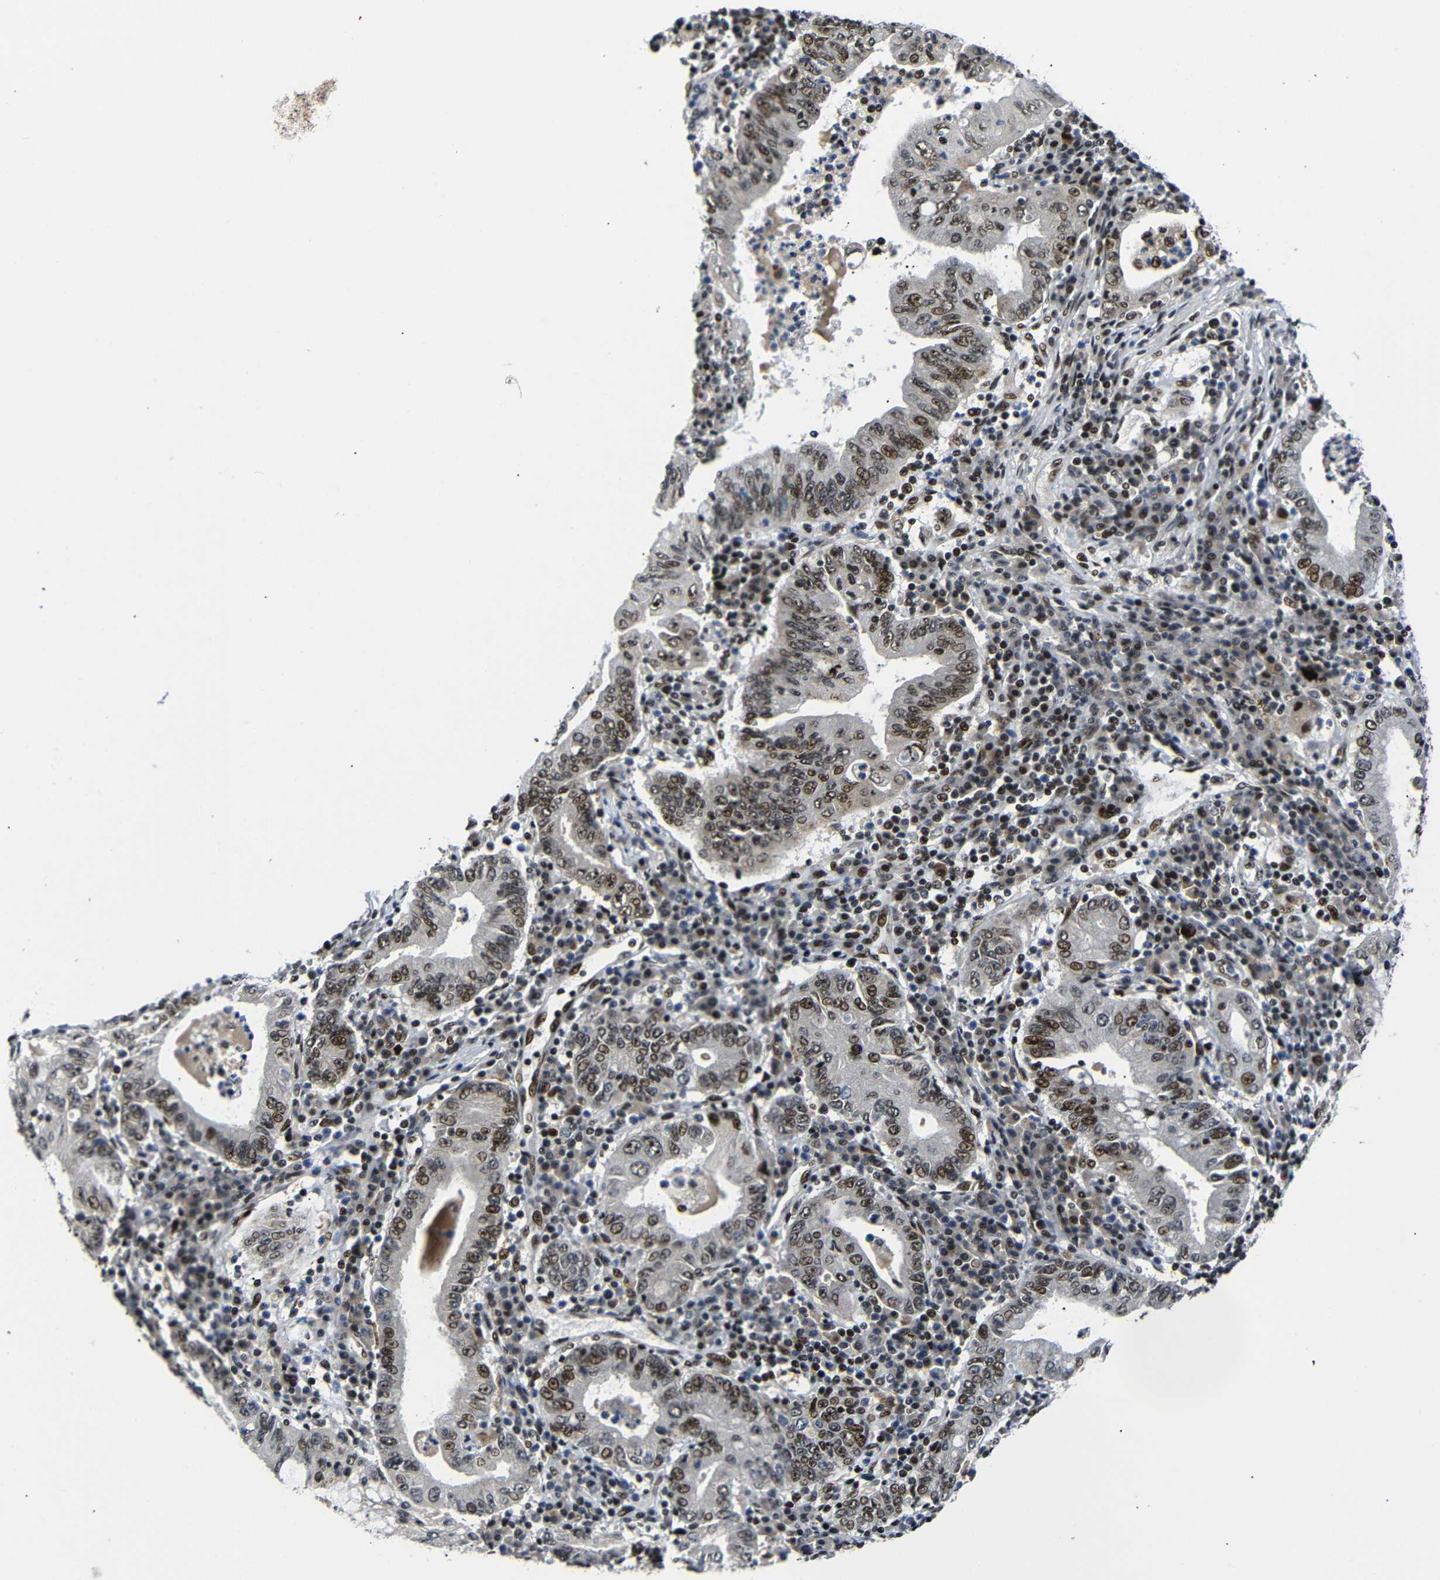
{"staining": {"intensity": "moderate", "quantity": ">75%", "location": "nuclear"}, "tissue": "stomach cancer", "cell_type": "Tumor cells", "image_type": "cancer", "snomed": [{"axis": "morphology", "description": "Normal tissue, NOS"}, {"axis": "morphology", "description": "Adenocarcinoma, NOS"}, {"axis": "topography", "description": "Esophagus"}, {"axis": "topography", "description": "Stomach, upper"}, {"axis": "topography", "description": "Peripheral nerve tissue"}], "caption": "Protein staining exhibits moderate nuclear staining in about >75% of tumor cells in stomach cancer.", "gene": "SETDB2", "patient": {"sex": "male", "age": 62}}